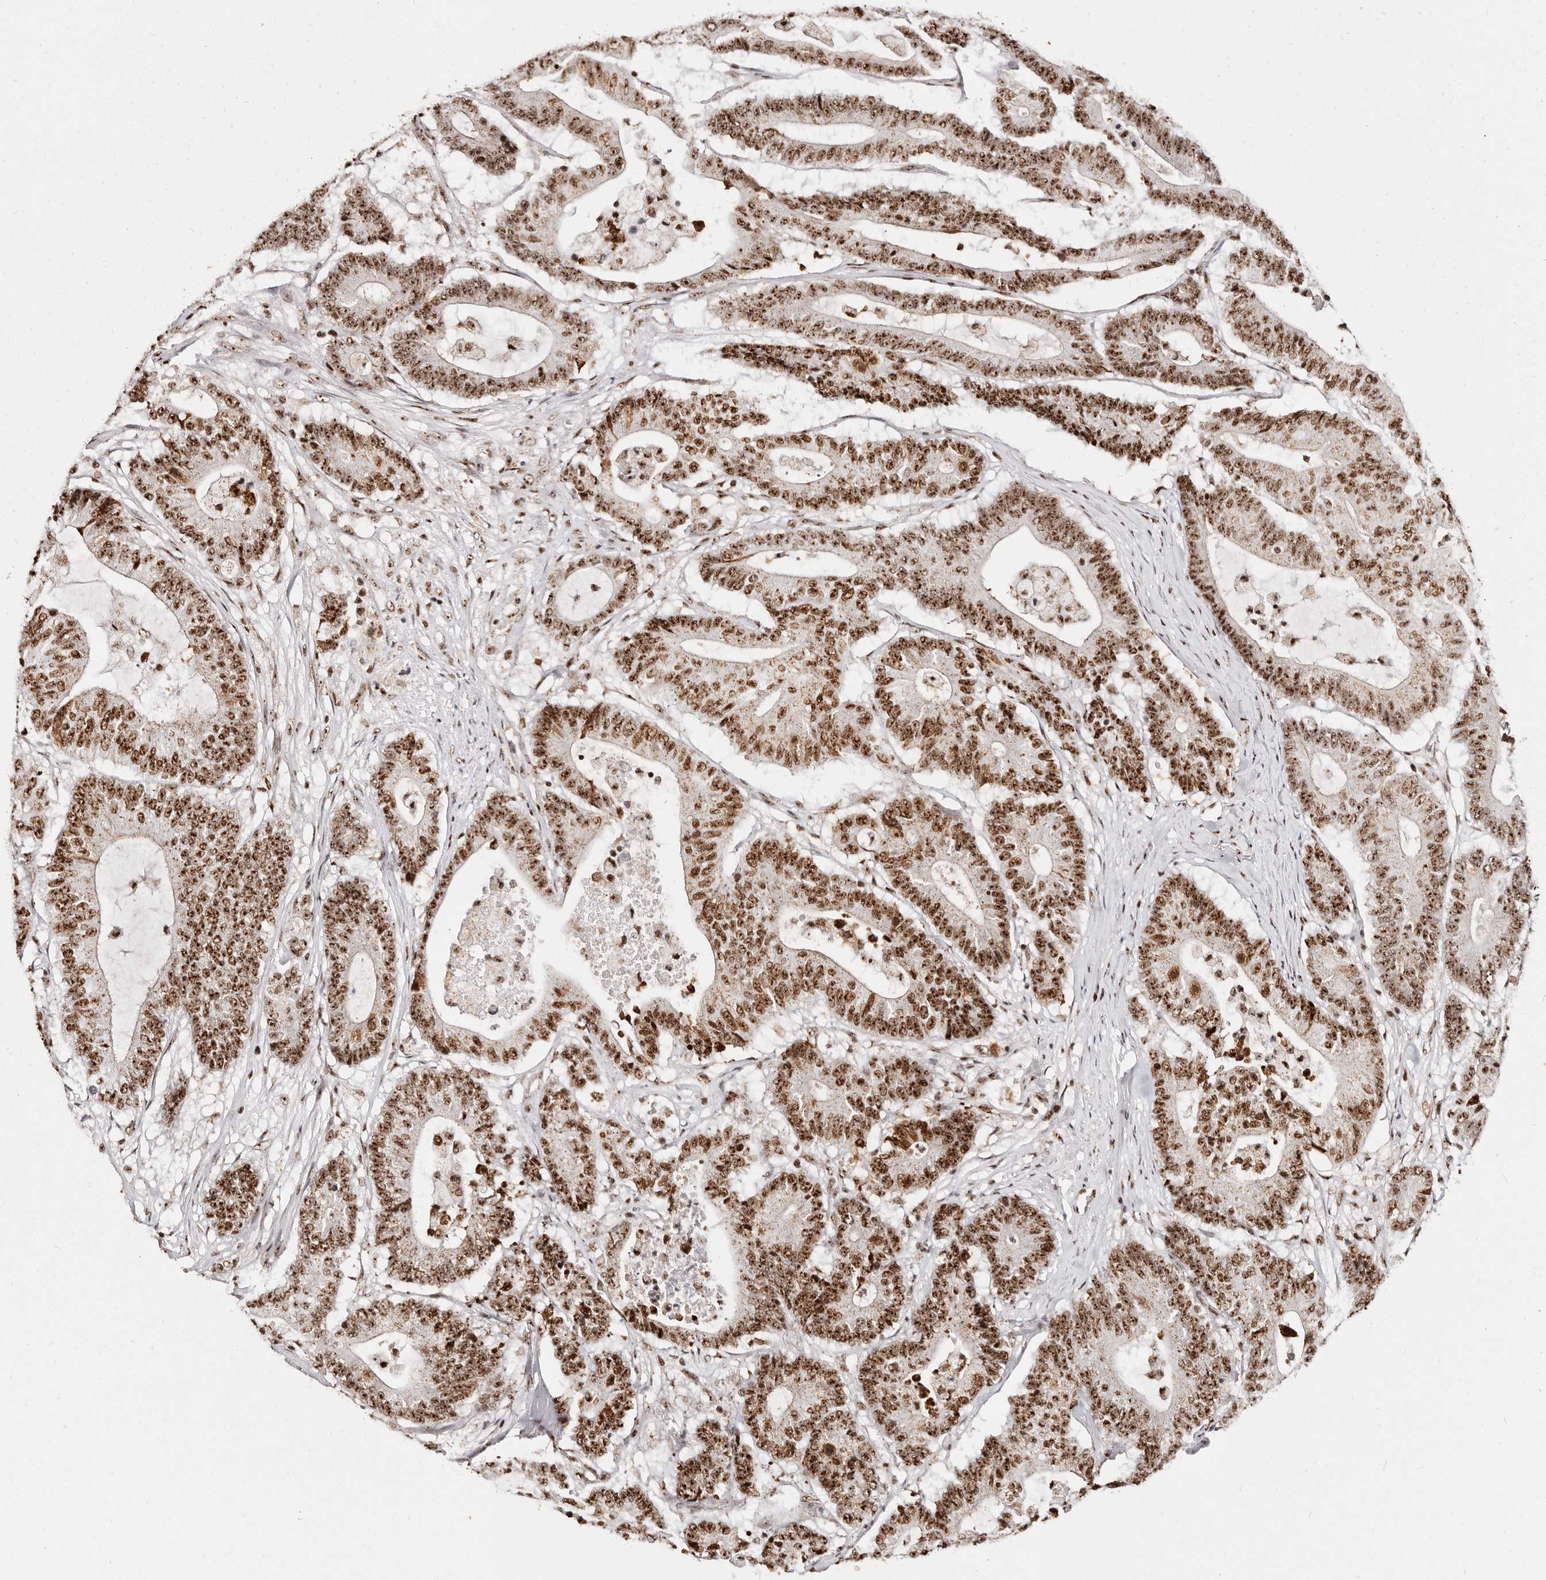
{"staining": {"intensity": "strong", "quantity": ">75%", "location": "nuclear"}, "tissue": "colorectal cancer", "cell_type": "Tumor cells", "image_type": "cancer", "snomed": [{"axis": "morphology", "description": "Adenocarcinoma, NOS"}, {"axis": "topography", "description": "Colon"}], "caption": "Strong nuclear expression for a protein is appreciated in about >75% of tumor cells of colorectal cancer using IHC.", "gene": "IQGAP3", "patient": {"sex": "female", "age": 84}}